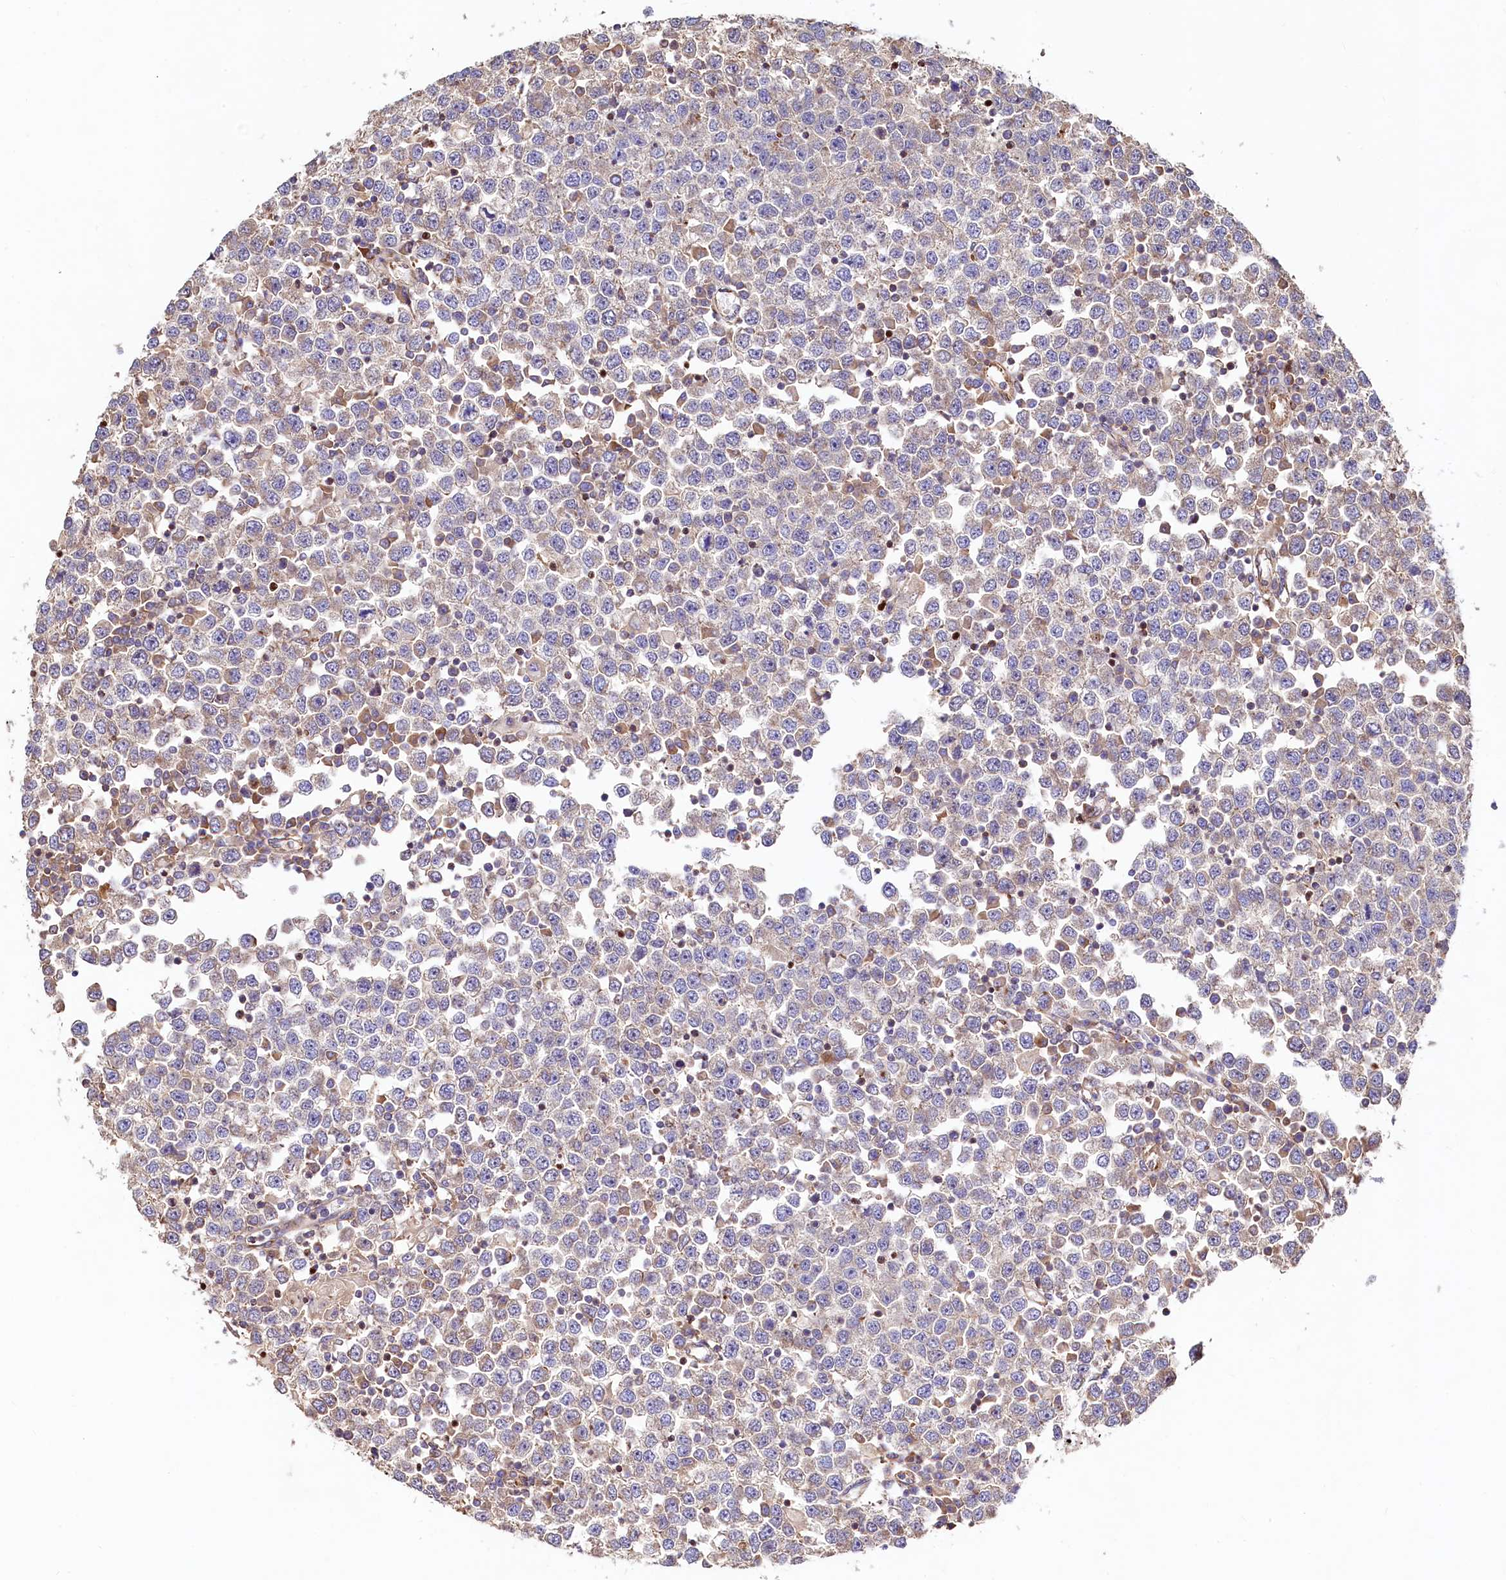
{"staining": {"intensity": "negative", "quantity": "none", "location": "none"}, "tissue": "testis cancer", "cell_type": "Tumor cells", "image_type": "cancer", "snomed": [{"axis": "morphology", "description": "Seminoma, NOS"}, {"axis": "topography", "description": "Testis"}], "caption": "Protein analysis of testis cancer demonstrates no significant positivity in tumor cells.", "gene": "KLHDC4", "patient": {"sex": "male", "age": 65}}